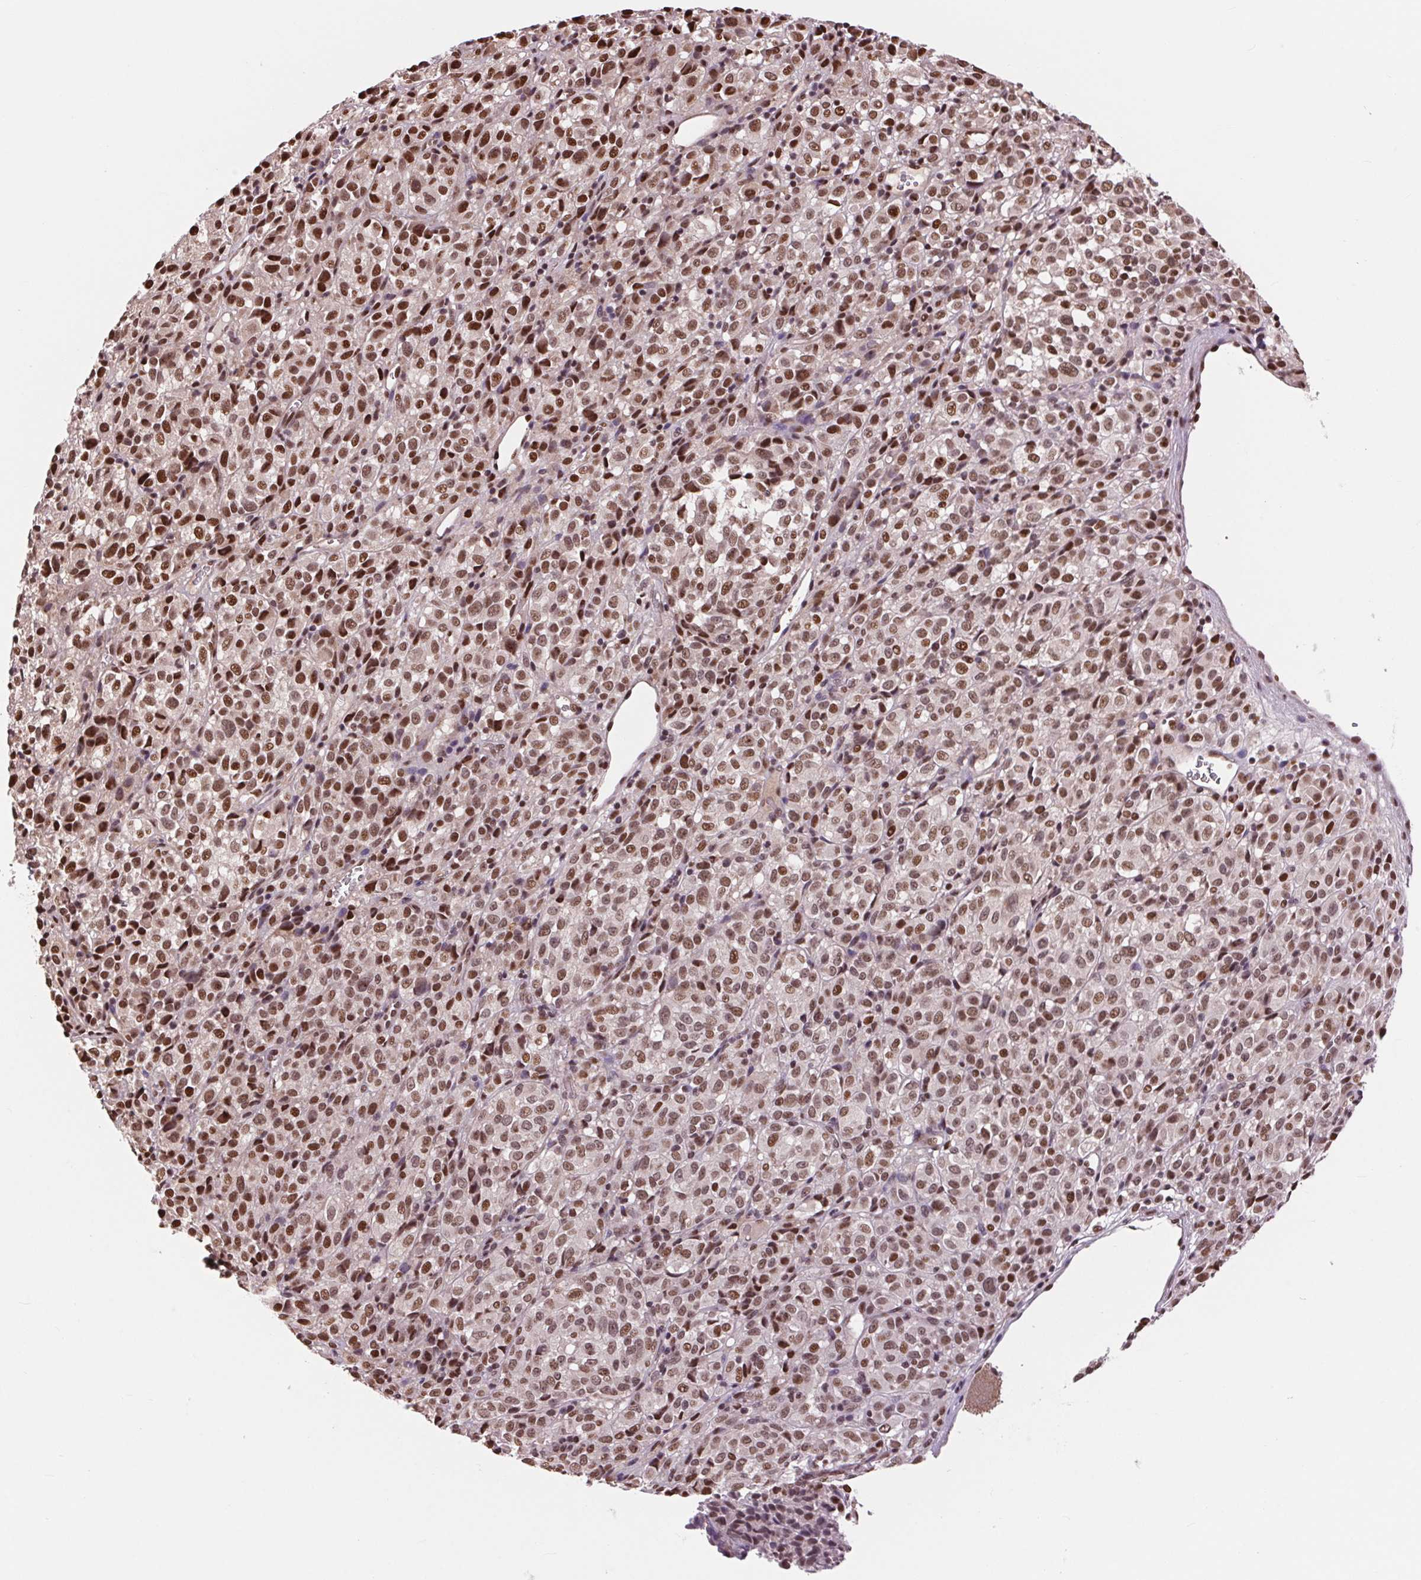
{"staining": {"intensity": "moderate", "quantity": ">75%", "location": "nuclear"}, "tissue": "melanoma", "cell_type": "Tumor cells", "image_type": "cancer", "snomed": [{"axis": "morphology", "description": "Malignant melanoma, Metastatic site"}, {"axis": "topography", "description": "Brain"}], "caption": "About >75% of tumor cells in human melanoma display moderate nuclear protein staining as visualized by brown immunohistochemical staining.", "gene": "RAD23A", "patient": {"sex": "female", "age": 56}}